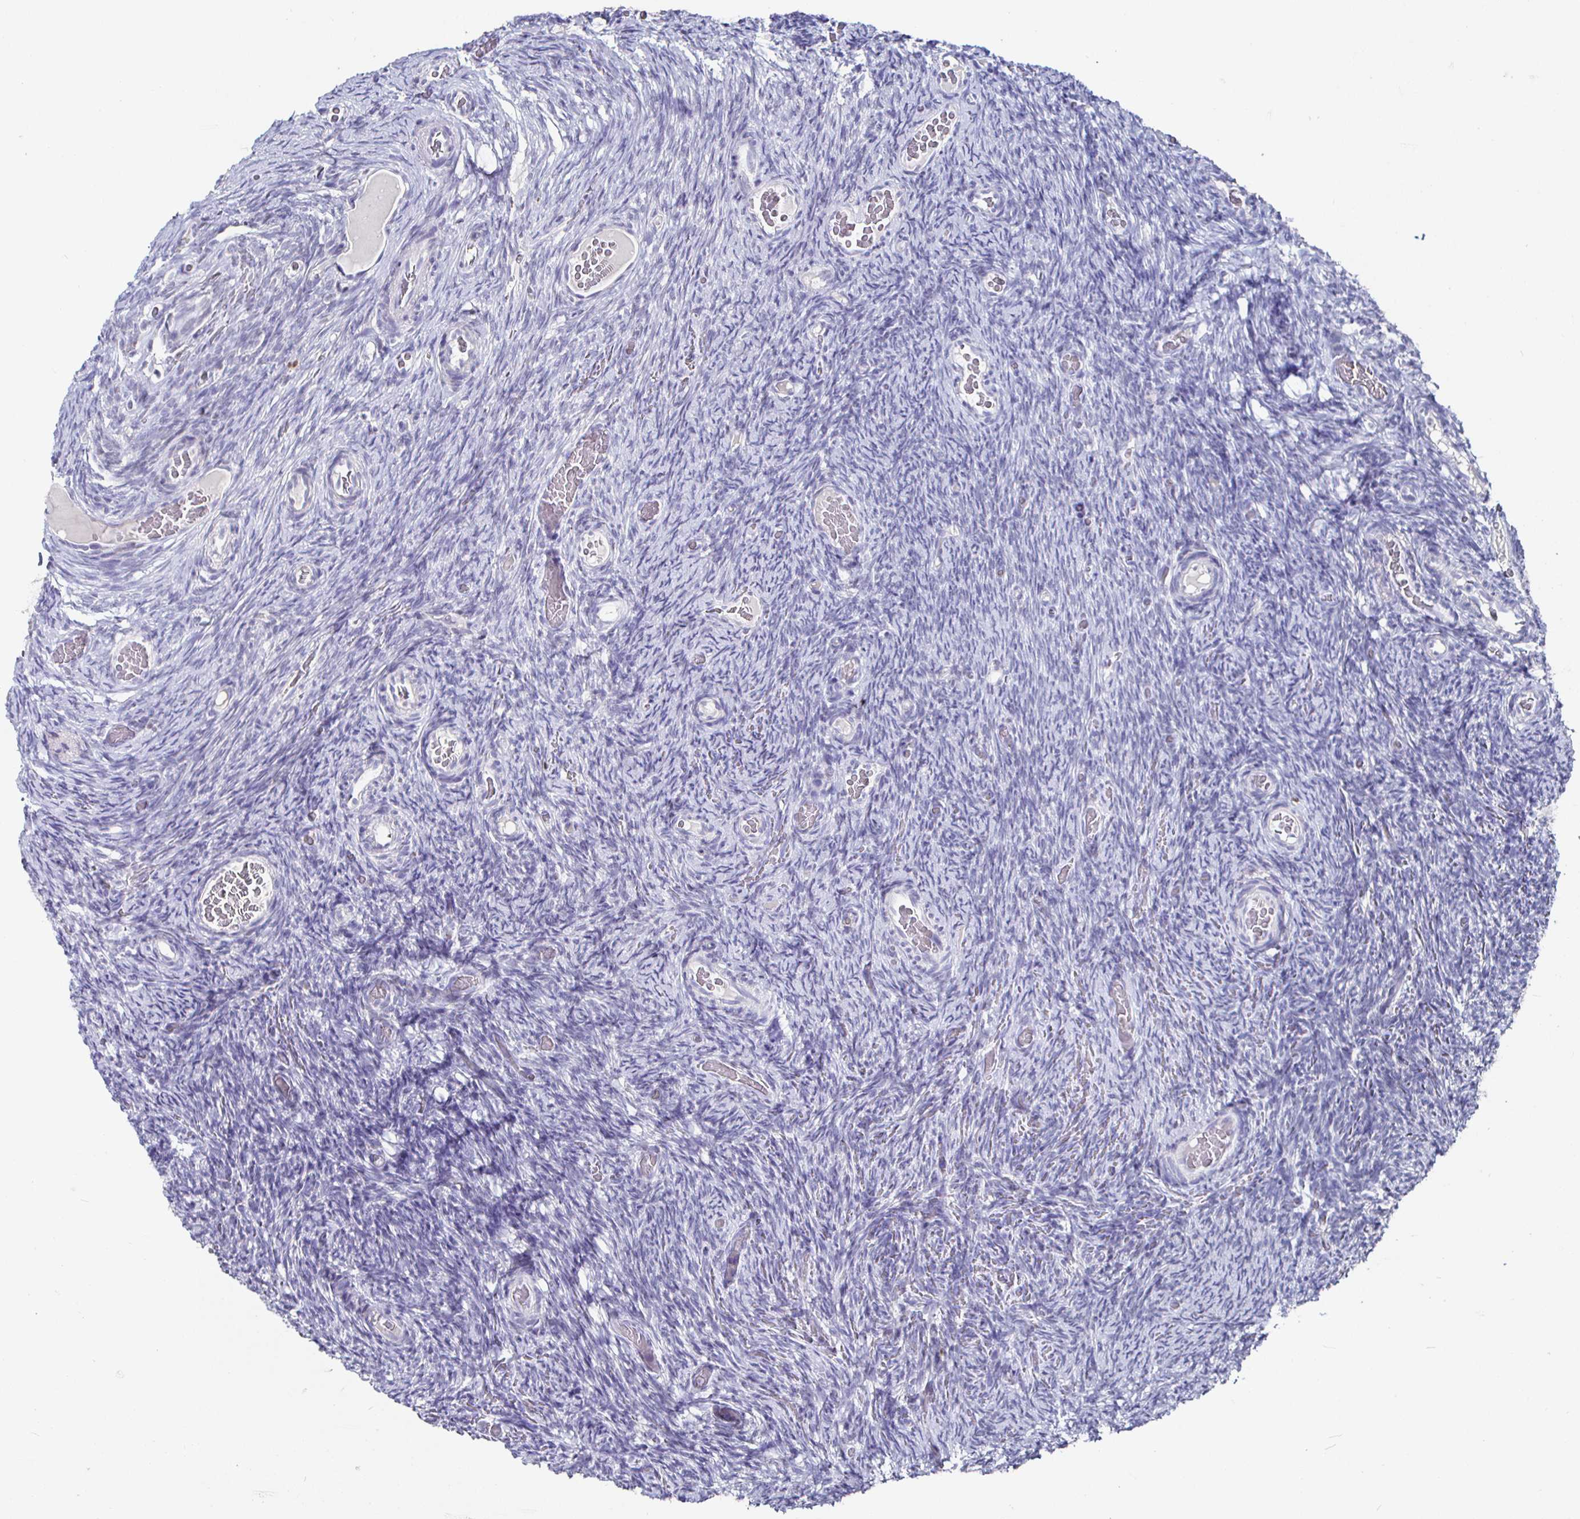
{"staining": {"intensity": "negative", "quantity": "none", "location": "none"}, "tissue": "ovary", "cell_type": "Ovarian stroma cells", "image_type": "normal", "snomed": [{"axis": "morphology", "description": "Normal tissue, NOS"}, {"axis": "topography", "description": "Ovary"}], "caption": "This histopathology image is of normal ovary stained with immunohistochemistry to label a protein in brown with the nuclei are counter-stained blue. There is no staining in ovarian stroma cells. (DAB IHC visualized using brightfield microscopy, high magnification).", "gene": "RUNX2", "patient": {"sex": "female", "age": 34}}